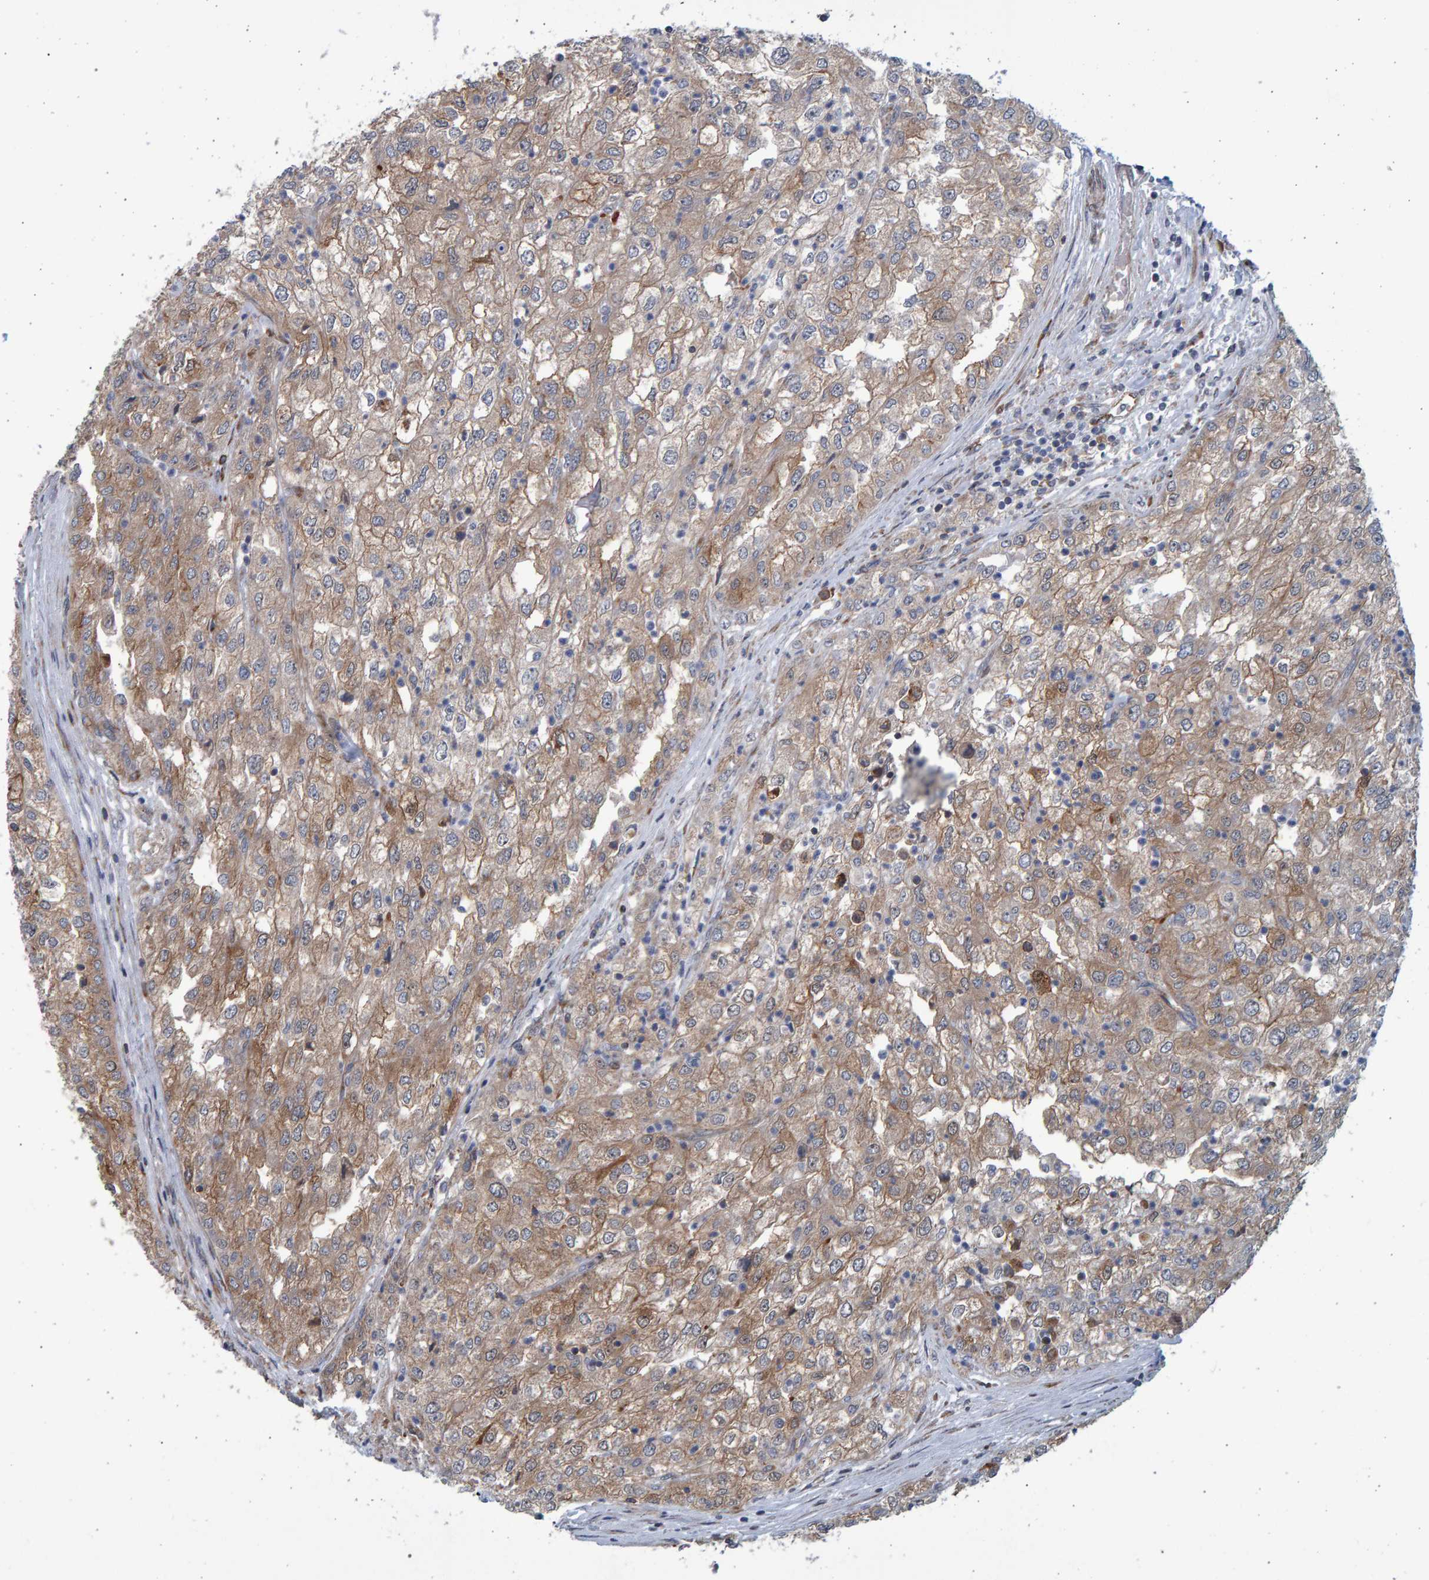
{"staining": {"intensity": "weak", "quantity": ">75%", "location": "cytoplasmic/membranous"}, "tissue": "renal cancer", "cell_type": "Tumor cells", "image_type": "cancer", "snomed": [{"axis": "morphology", "description": "Adenocarcinoma, NOS"}, {"axis": "topography", "description": "Kidney"}], "caption": "Protein staining by immunohistochemistry (IHC) shows weak cytoplasmic/membranous positivity in approximately >75% of tumor cells in adenocarcinoma (renal).", "gene": "LRBA", "patient": {"sex": "female", "age": 54}}